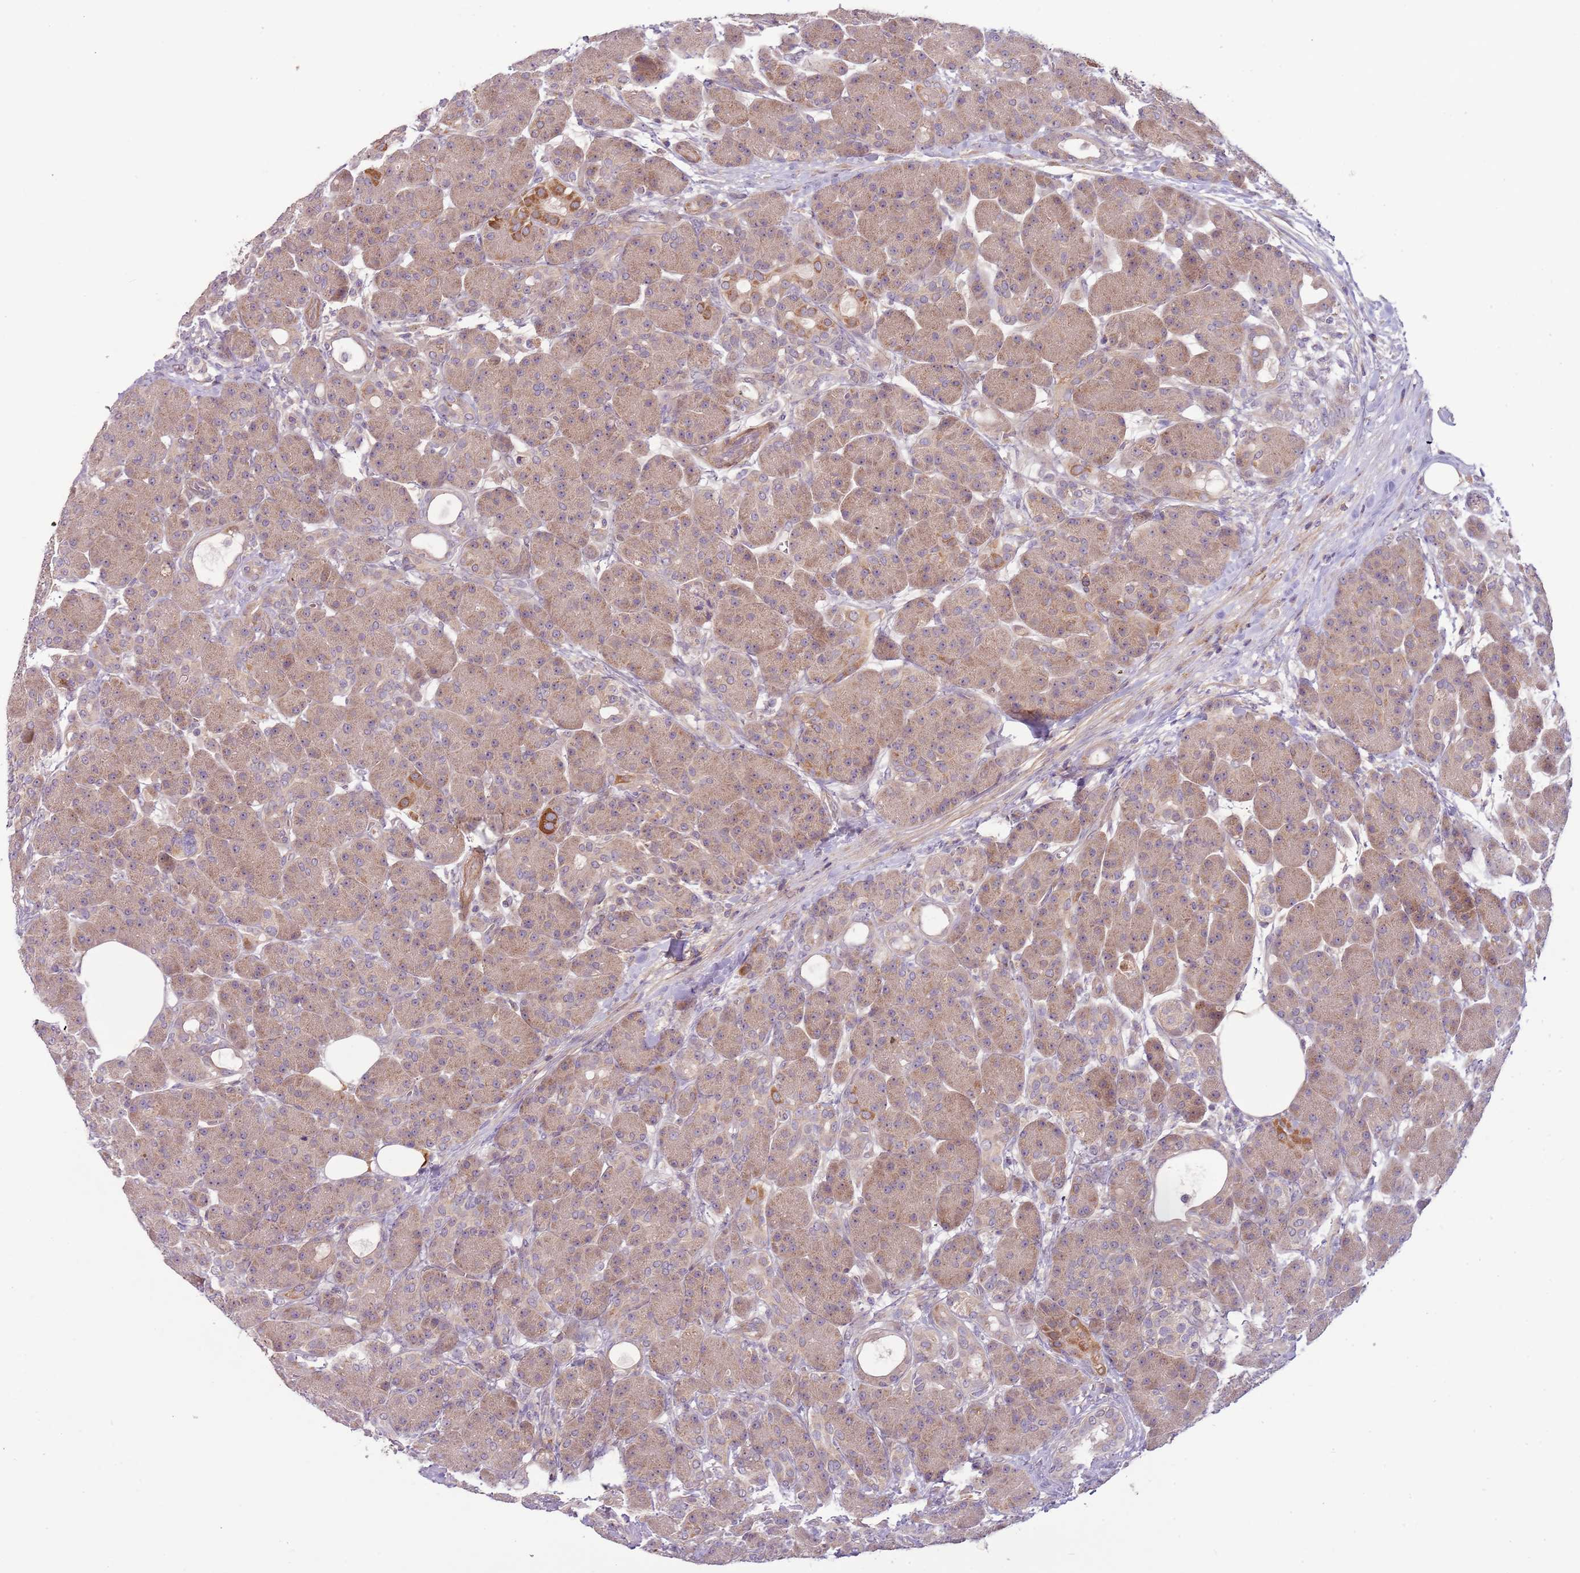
{"staining": {"intensity": "moderate", "quantity": "25%-75%", "location": "cytoplasmic/membranous"}, "tissue": "pancreas", "cell_type": "Exocrine glandular cells", "image_type": "normal", "snomed": [{"axis": "morphology", "description": "Normal tissue, NOS"}, {"axis": "topography", "description": "Pancreas"}], "caption": "Immunohistochemical staining of unremarkable pancreas displays moderate cytoplasmic/membranous protein positivity in about 25%-75% of exocrine glandular cells.", "gene": "DTD2", "patient": {"sex": "male", "age": 63}}